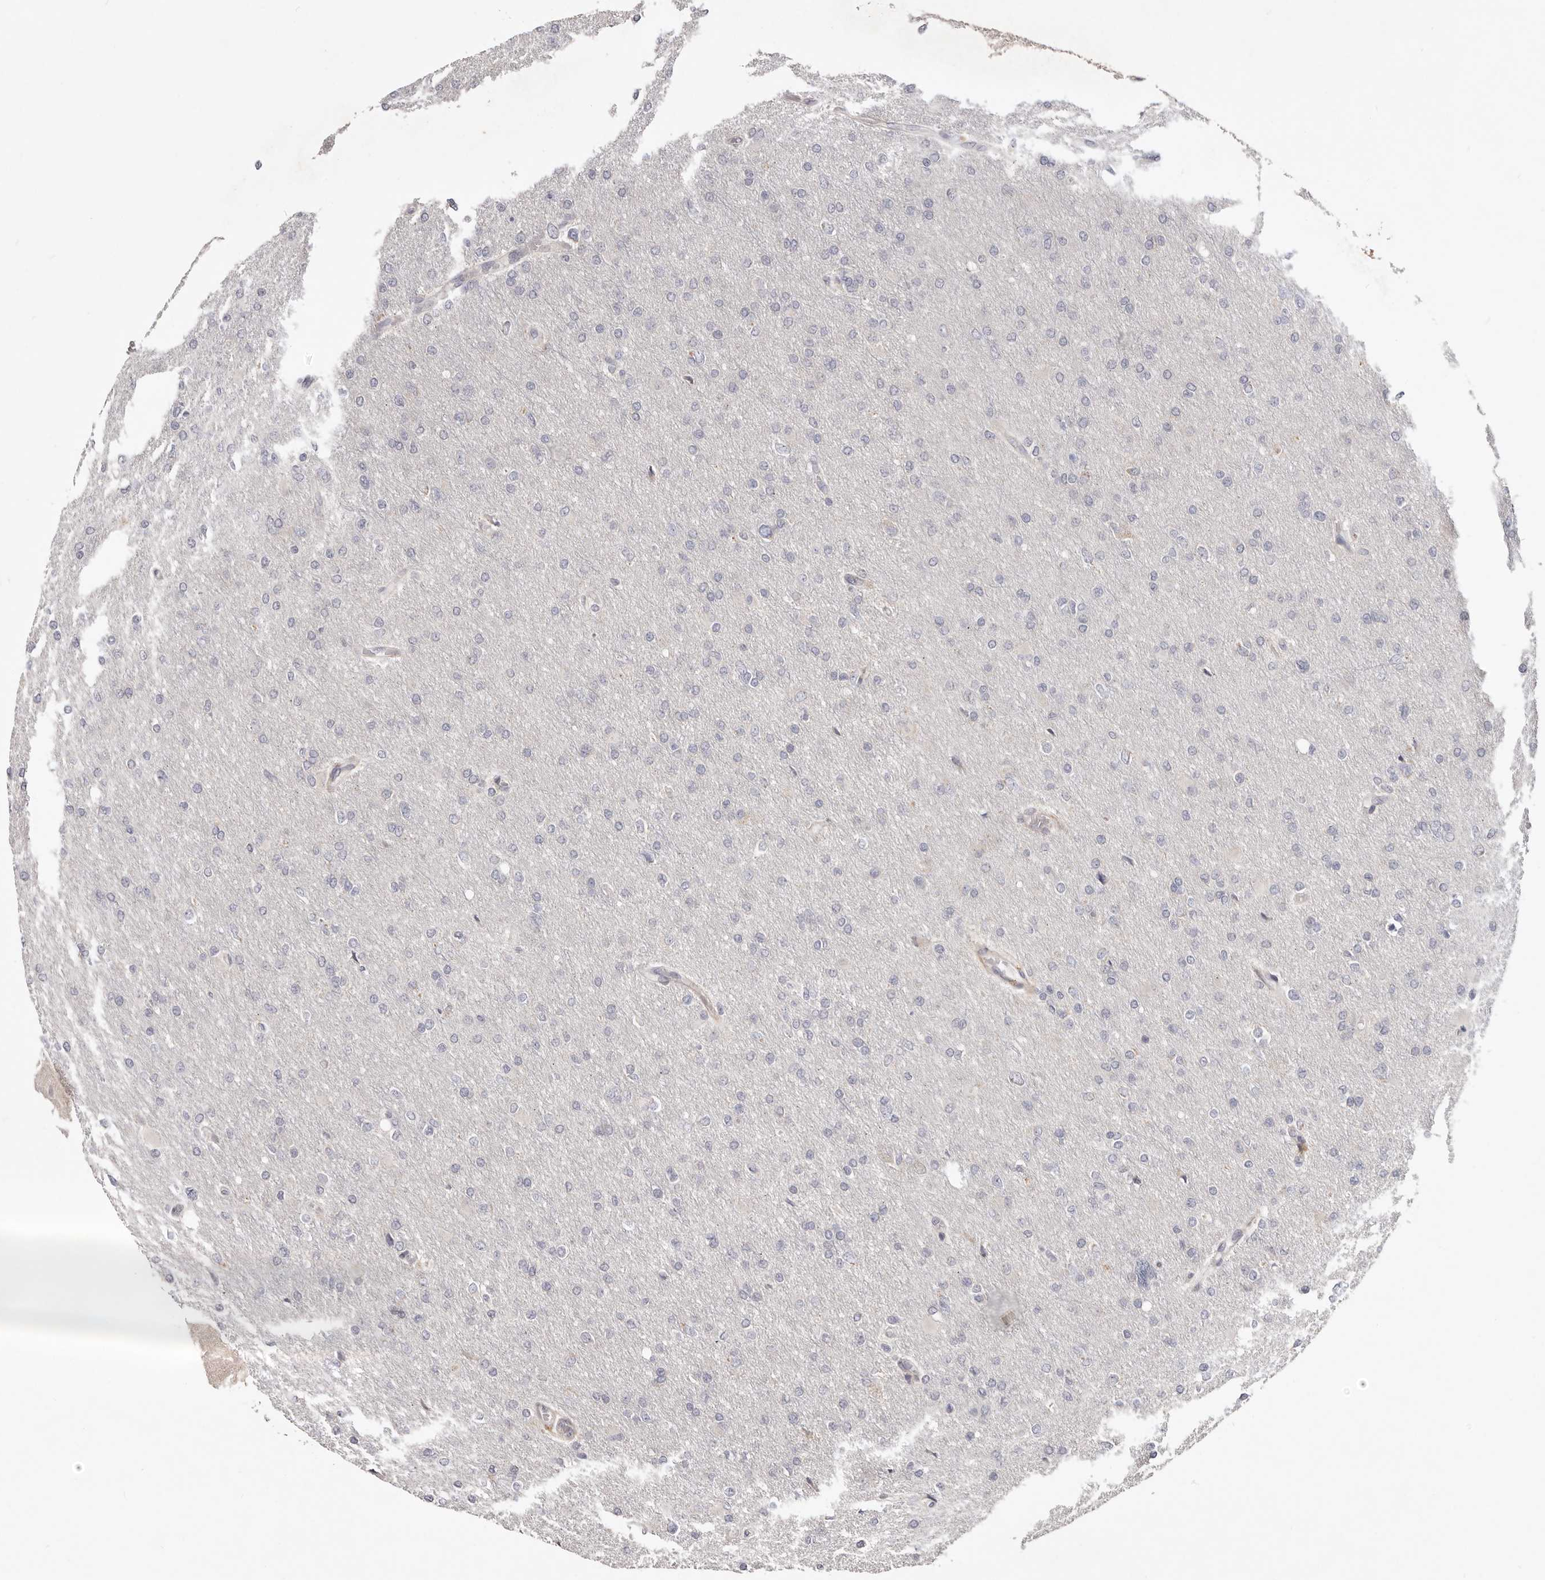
{"staining": {"intensity": "negative", "quantity": "none", "location": "none"}, "tissue": "glioma", "cell_type": "Tumor cells", "image_type": "cancer", "snomed": [{"axis": "morphology", "description": "Glioma, malignant, High grade"}, {"axis": "topography", "description": "Cerebral cortex"}], "caption": "A high-resolution photomicrograph shows immunohistochemistry (IHC) staining of glioma, which shows no significant positivity in tumor cells. Brightfield microscopy of immunohistochemistry stained with DAB (brown) and hematoxylin (blue), captured at high magnification.", "gene": "MRPS10", "patient": {"sex": "female", "age": 36}}